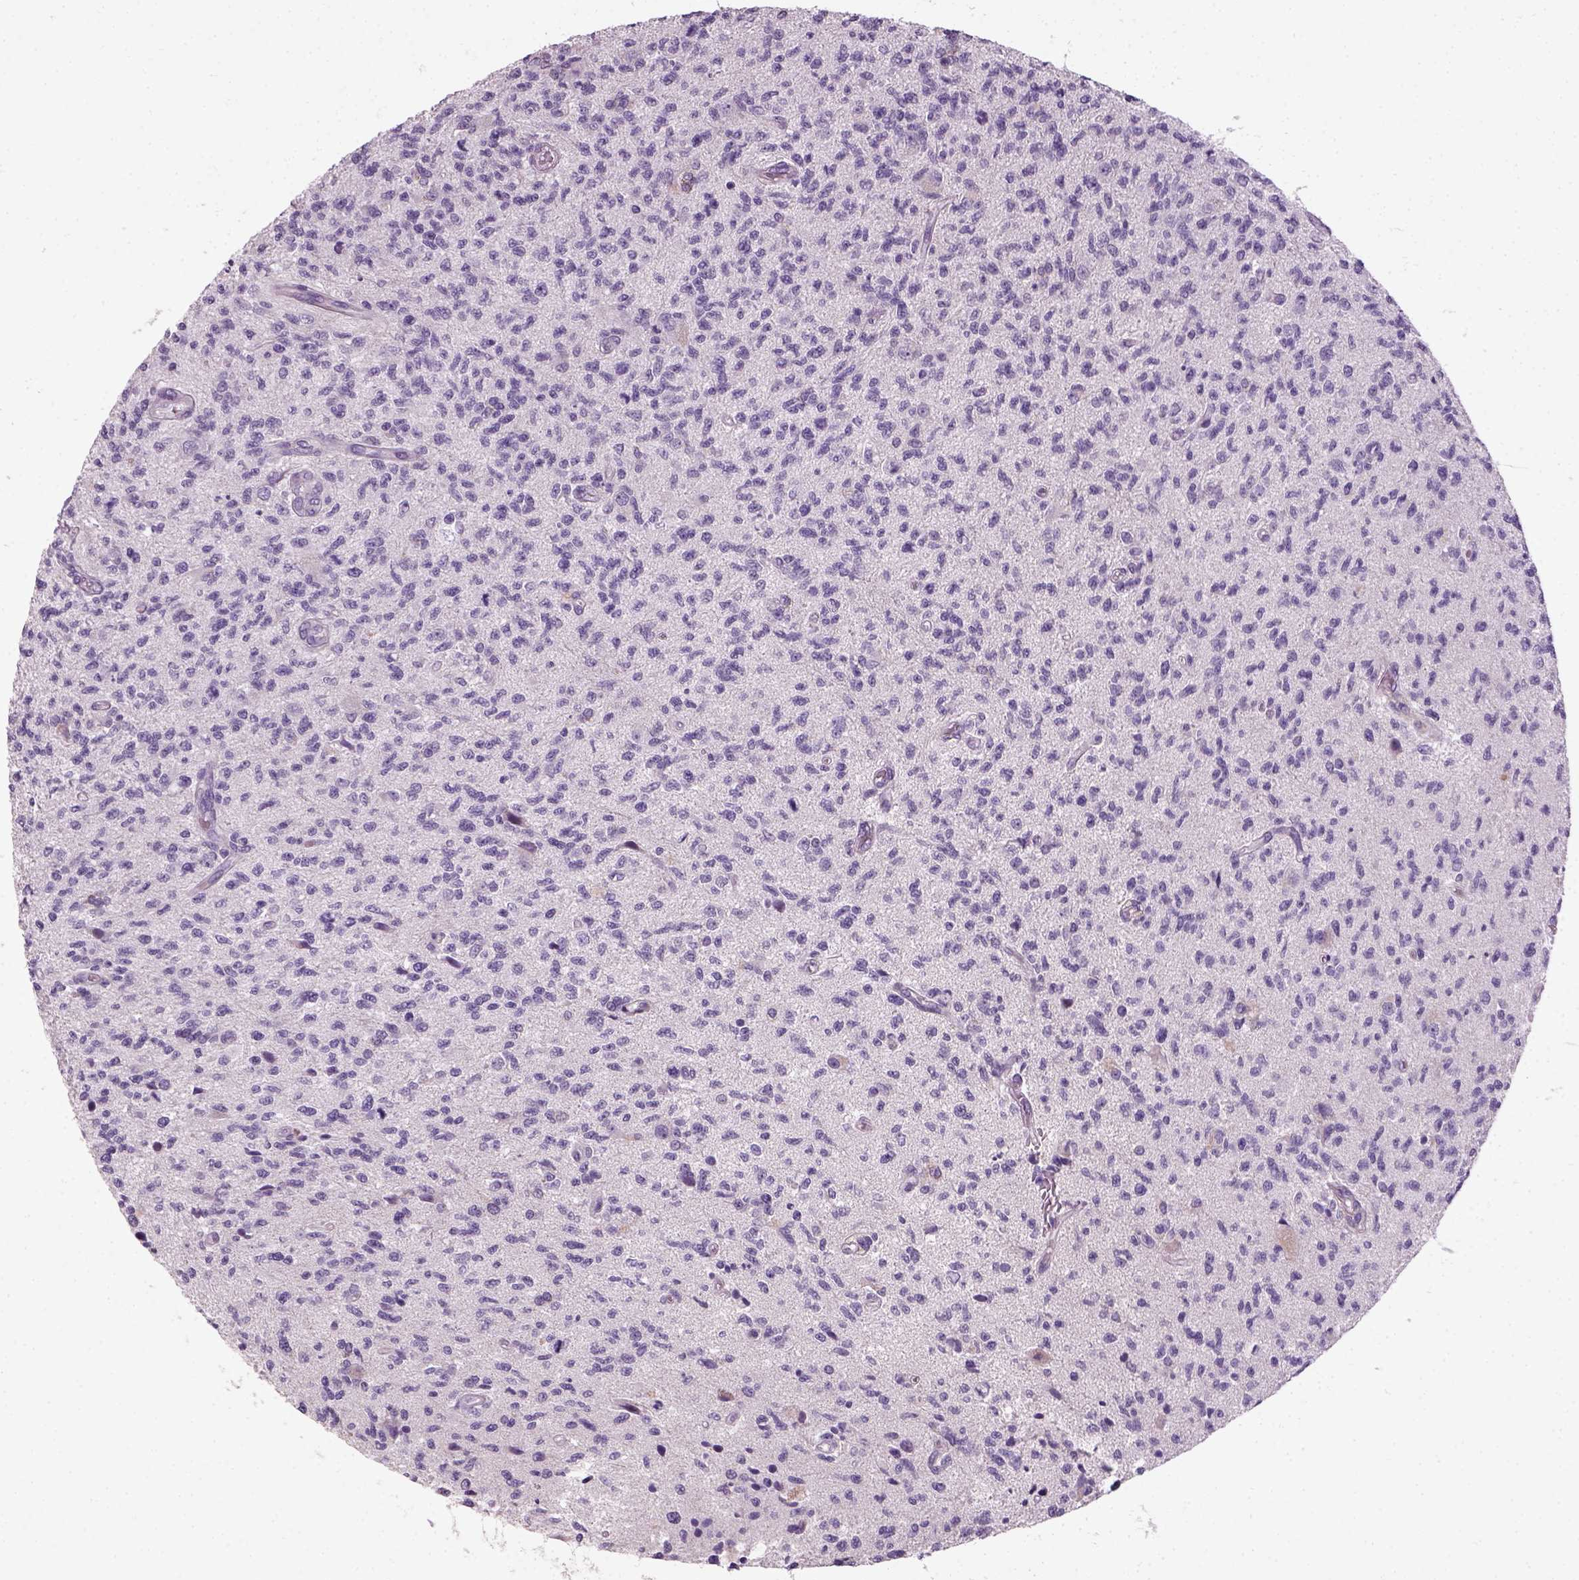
{"staining": {"intensity": "negative", "quantity": "none", "location": "none"}, "tissue": "glioma", "cell_type": "Tumor cells", "image_type": "cancer", "snomed": [{"axis": "morphology", "description": "Glioma, malignant, High grade"}, {"axis": "topography", "description": "Brain"}], "caption": "The histopathology image demonstrates no staining of tumor cells in glioma.", "gene": "ELOVL3", "patient": {"sex": "male", "age": 56}}